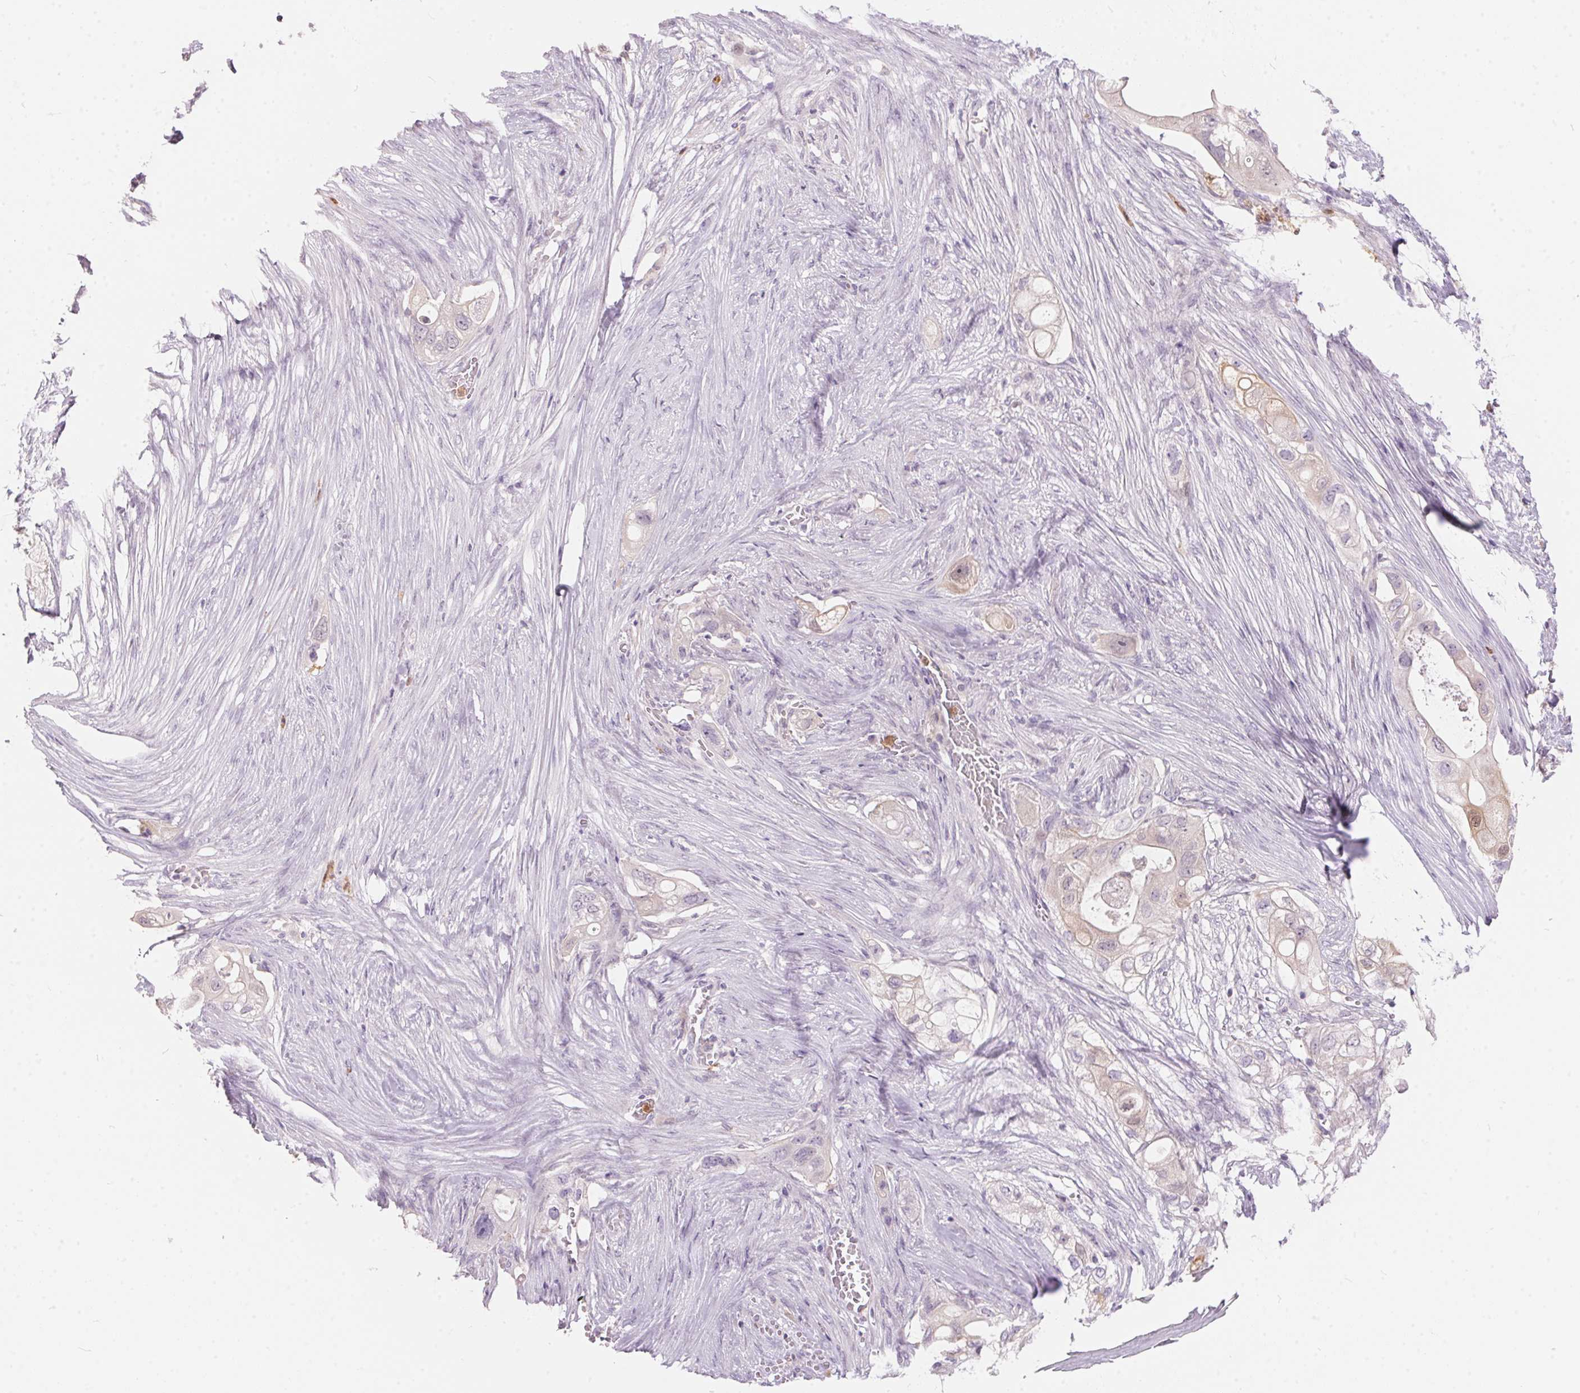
{"staining": {"intensity": "weak", "quantity": "<25%", "location": "nuclear"}, "tissue": "pancreatic cancer", "cell_type": "Tumor cells", "image_type": "cancer", "snomed": [{"axis": "morphology", "description": "Adenocarcinoma, NOS"}, {"axis": "topography", "description": "Pancreas"}], "caption": "Immunohistochemical staining of human adenocarcinoma (pancreatic) exhibits no significant expression in tumor cells.", "gene": "SERPINB1", "patient": {"sex": "female", "age": 72}}